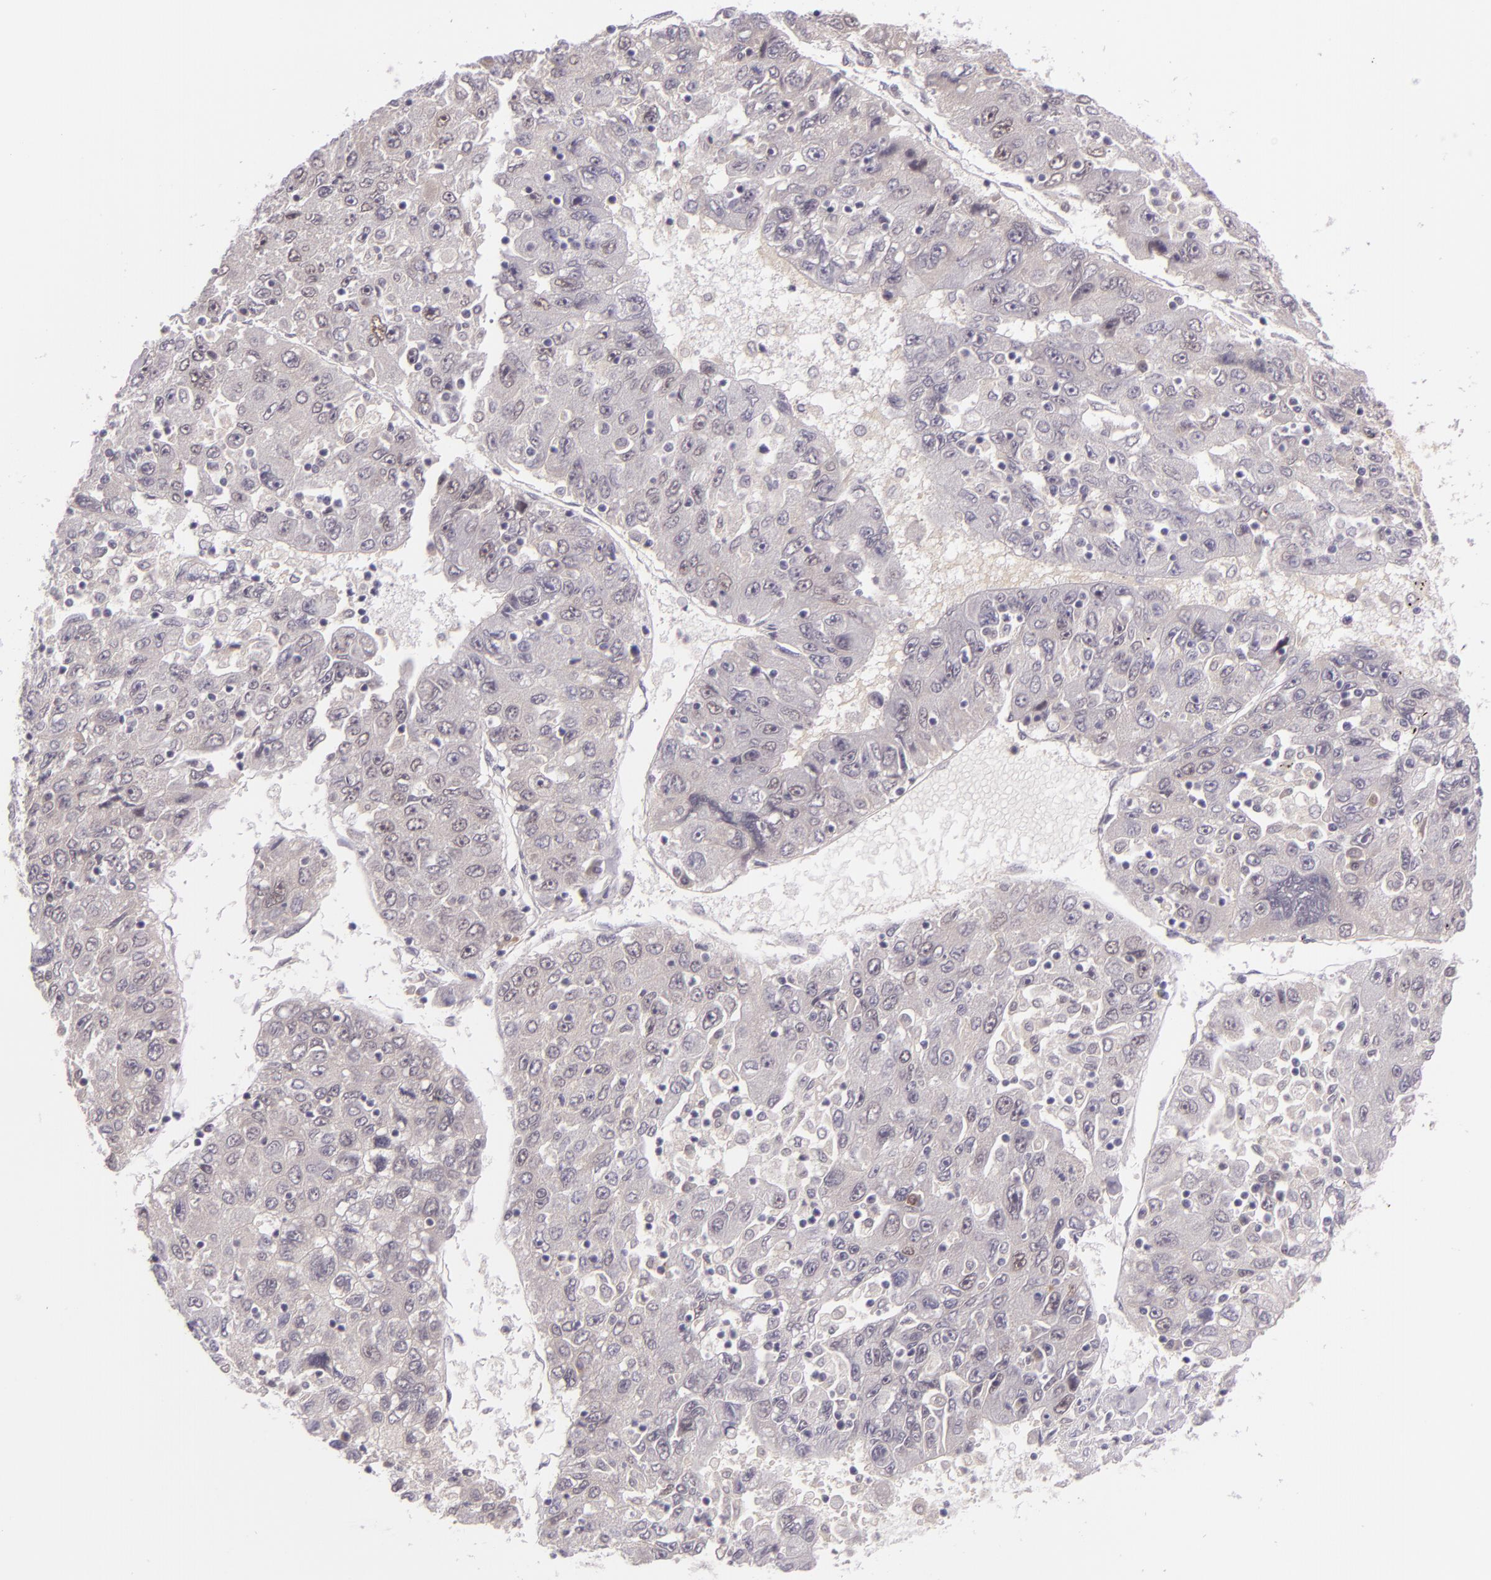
{"staining": {"intensity": "negative", "quantity": "none", "location": "none"}, "tissue": "liver cancer", "cell_type": "Tumor cells", "image_type": "cancer", "snomed": [{"axis": "morphology", "description": "Carcinoma, Hepatocellular, NOS"}, {"axis": "topography", "description": "Liver"}], "caption": "Immunohistochemistry of liver hepatocellular carcinoma exhibits no expression in tumor cells.", "gene": "CHEK2", "patient": {"sex": "male", "age": 49}}